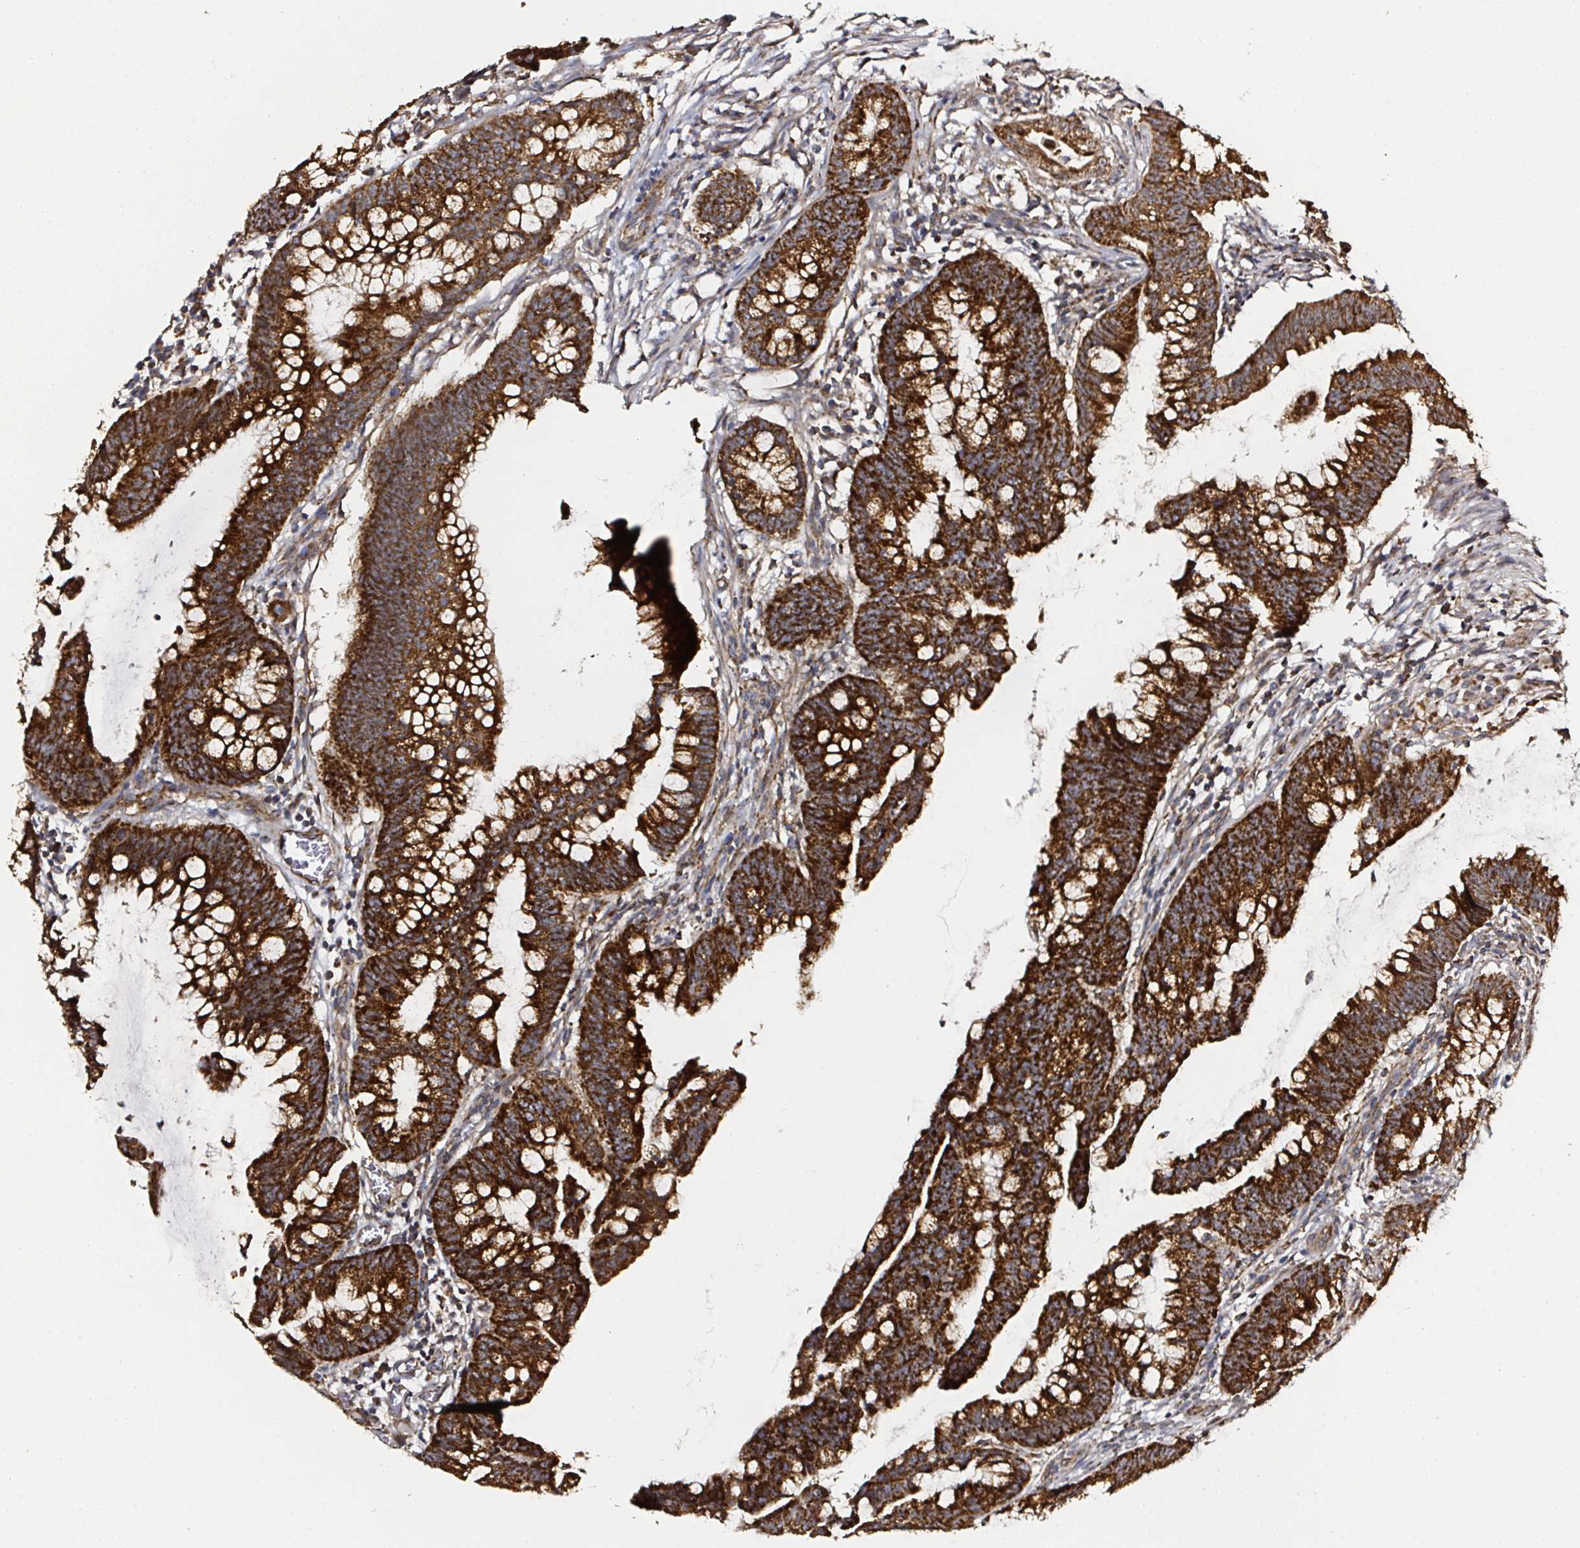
{"staining": {"intensity": "strong", "quantity": ">75%", "location": "cytoplasmic/membranous"}, "tissue": "colorectal cancer", "cell_type": "Tumor cells", "image_type": "cancer", "snomed": [{"axis": "morphology", "description": "Adenocarcinoma, NOS"}, {"axis": "topography", "description": "Colon"}], "caption": "An image showing strong cytoplasmic/membranous staining in approximately >75% of tumor cells in colorectal adenocarcinoma, as visualized by brown immunohistochemical staining.", "gene": "ATAD3B", "patient": {"sex": "male", "age": 62}}